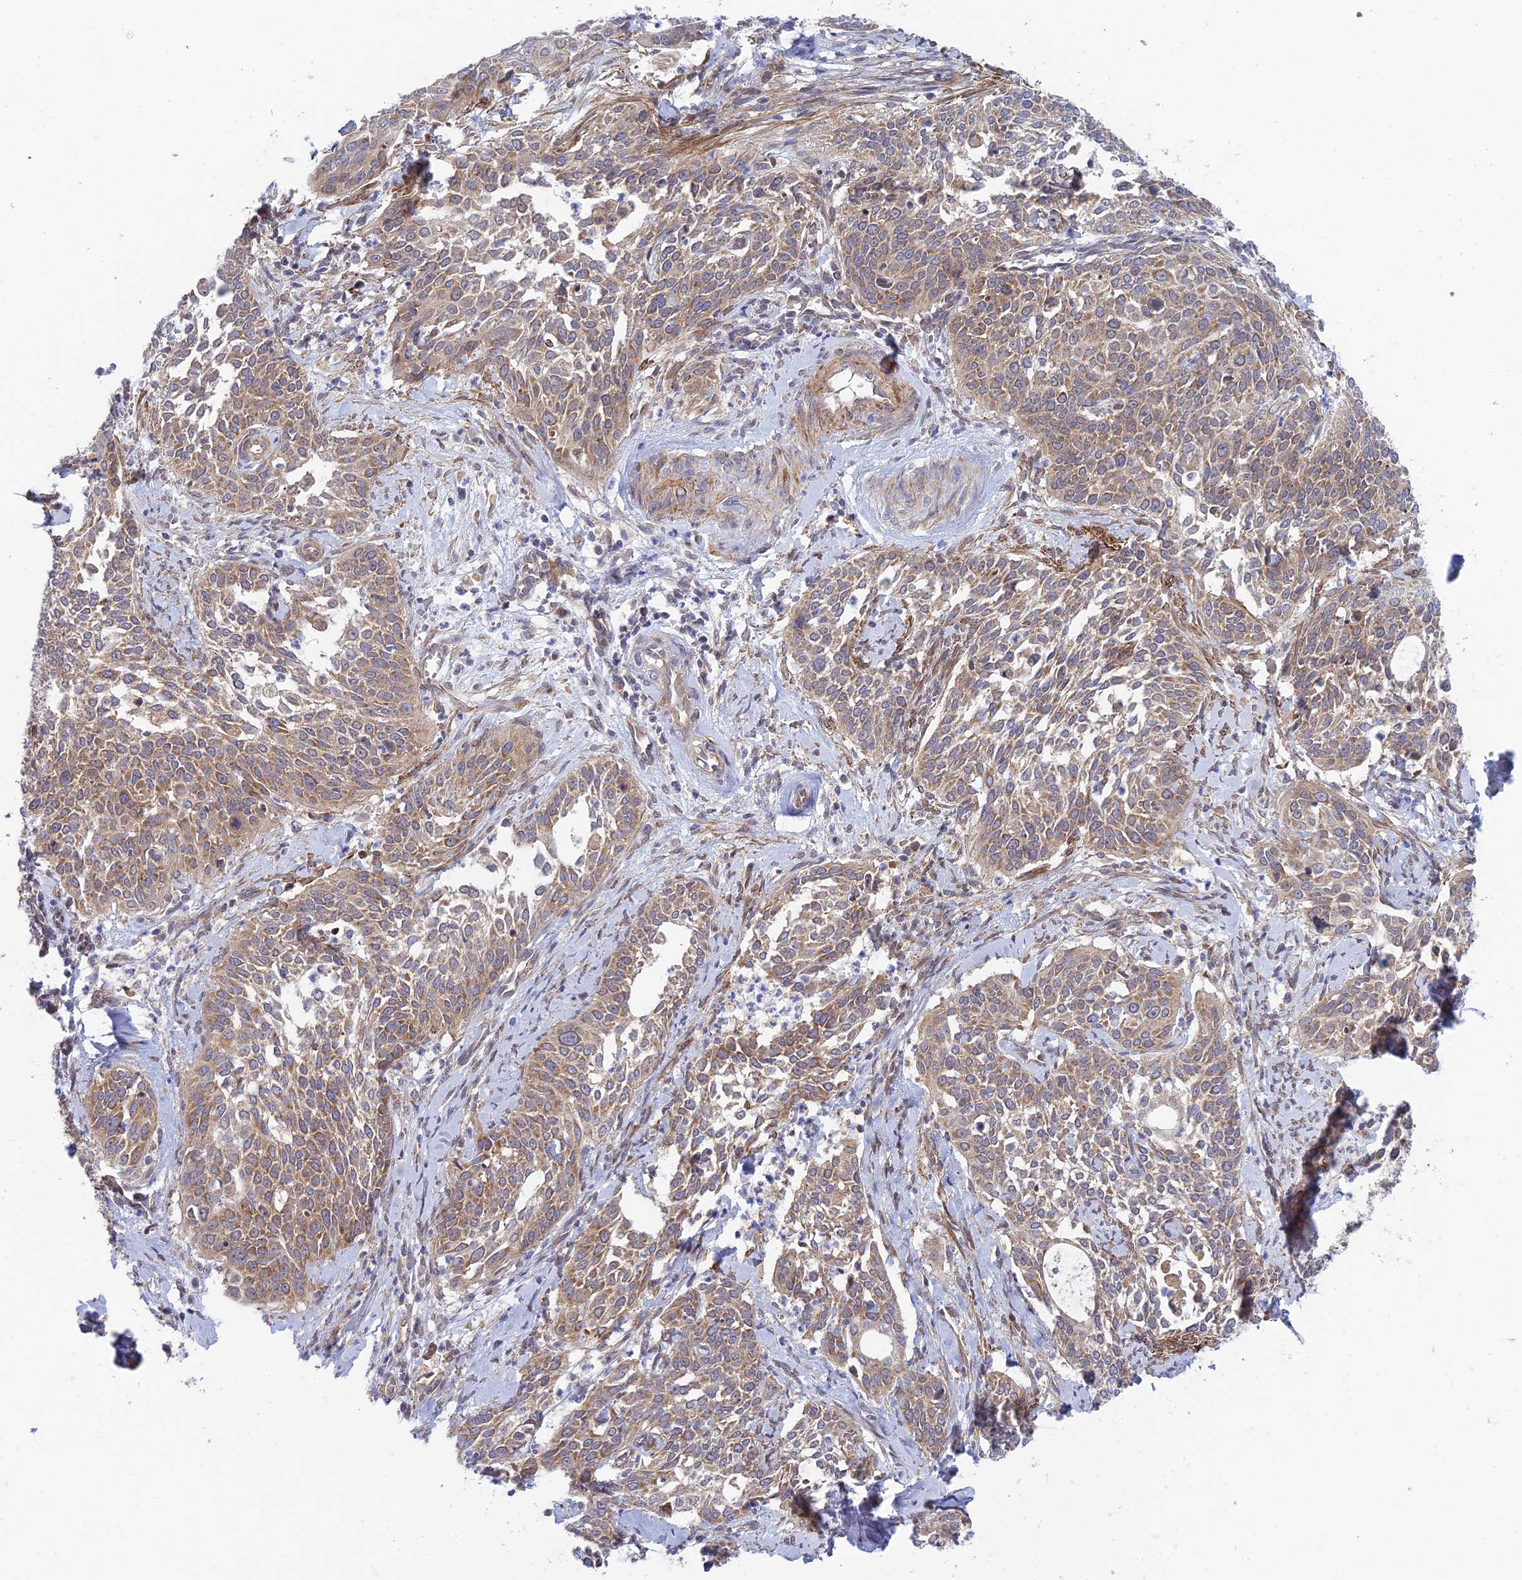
{"staining": {"intensity": "moderate", "quantity": ">75%", "location": "cytoplasmic/membranous"}, "tissue": "cervical cancer", "cell_type": "Tumor cells", "image_type": "cancer", "snomed": [{"axis": "morphology", "description": "Squamous cell carcinoma, NOS"}, {"axis": "topography", "description": "Cervix"}], "caption": "Brown immunohistochemical staining in squamous cell carcinoma (cervical) displays moderate cytoplasmic/membranous staining in approximately >75% of tumor cells. (Brightfield microscopy of DAB IHC at high magnification).", "gene": "INCA1", "patient": {"sex": "female", "age": 44}}